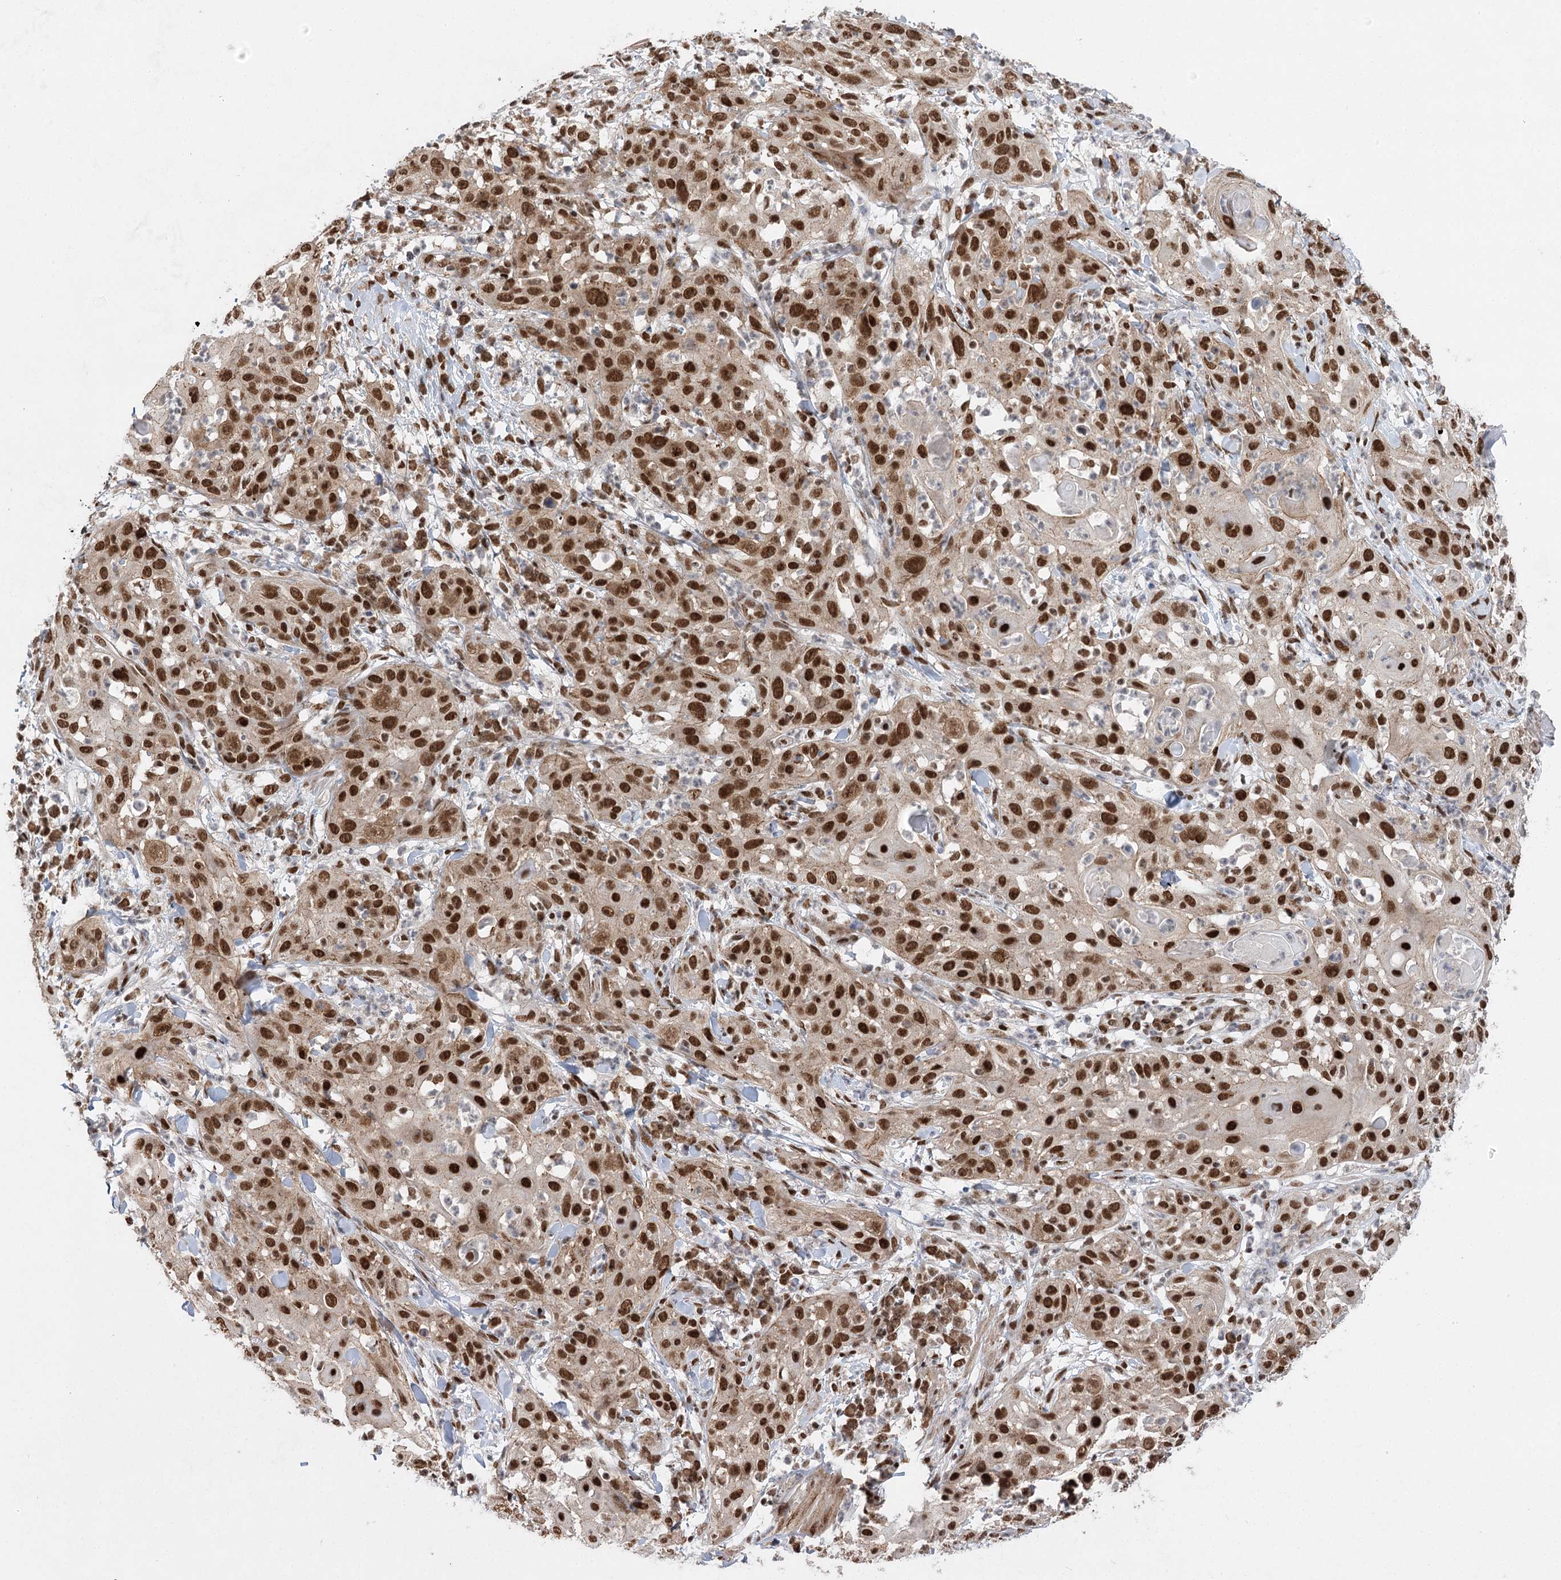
{"staining": {"intensity": "strong", "quantity": ">75%", "location": "nuclear"}, "tissue": "skin cancer", "cell_type": "Tumor cells", "image_type": "cancer", "snomed": [{"axis": "morphology", "description": "Squamous cell carcinoma, NOS"}, {"axis": "topography", "description": "Skin"}], "caption": "Skin squamous cell carcinoma stained for a protein (brown) shows strong nuclear positive staining in approximately >75% of tumor cells.", "gene": "ZCCHC8", "patient": {"sex": "female", "age": 44}}